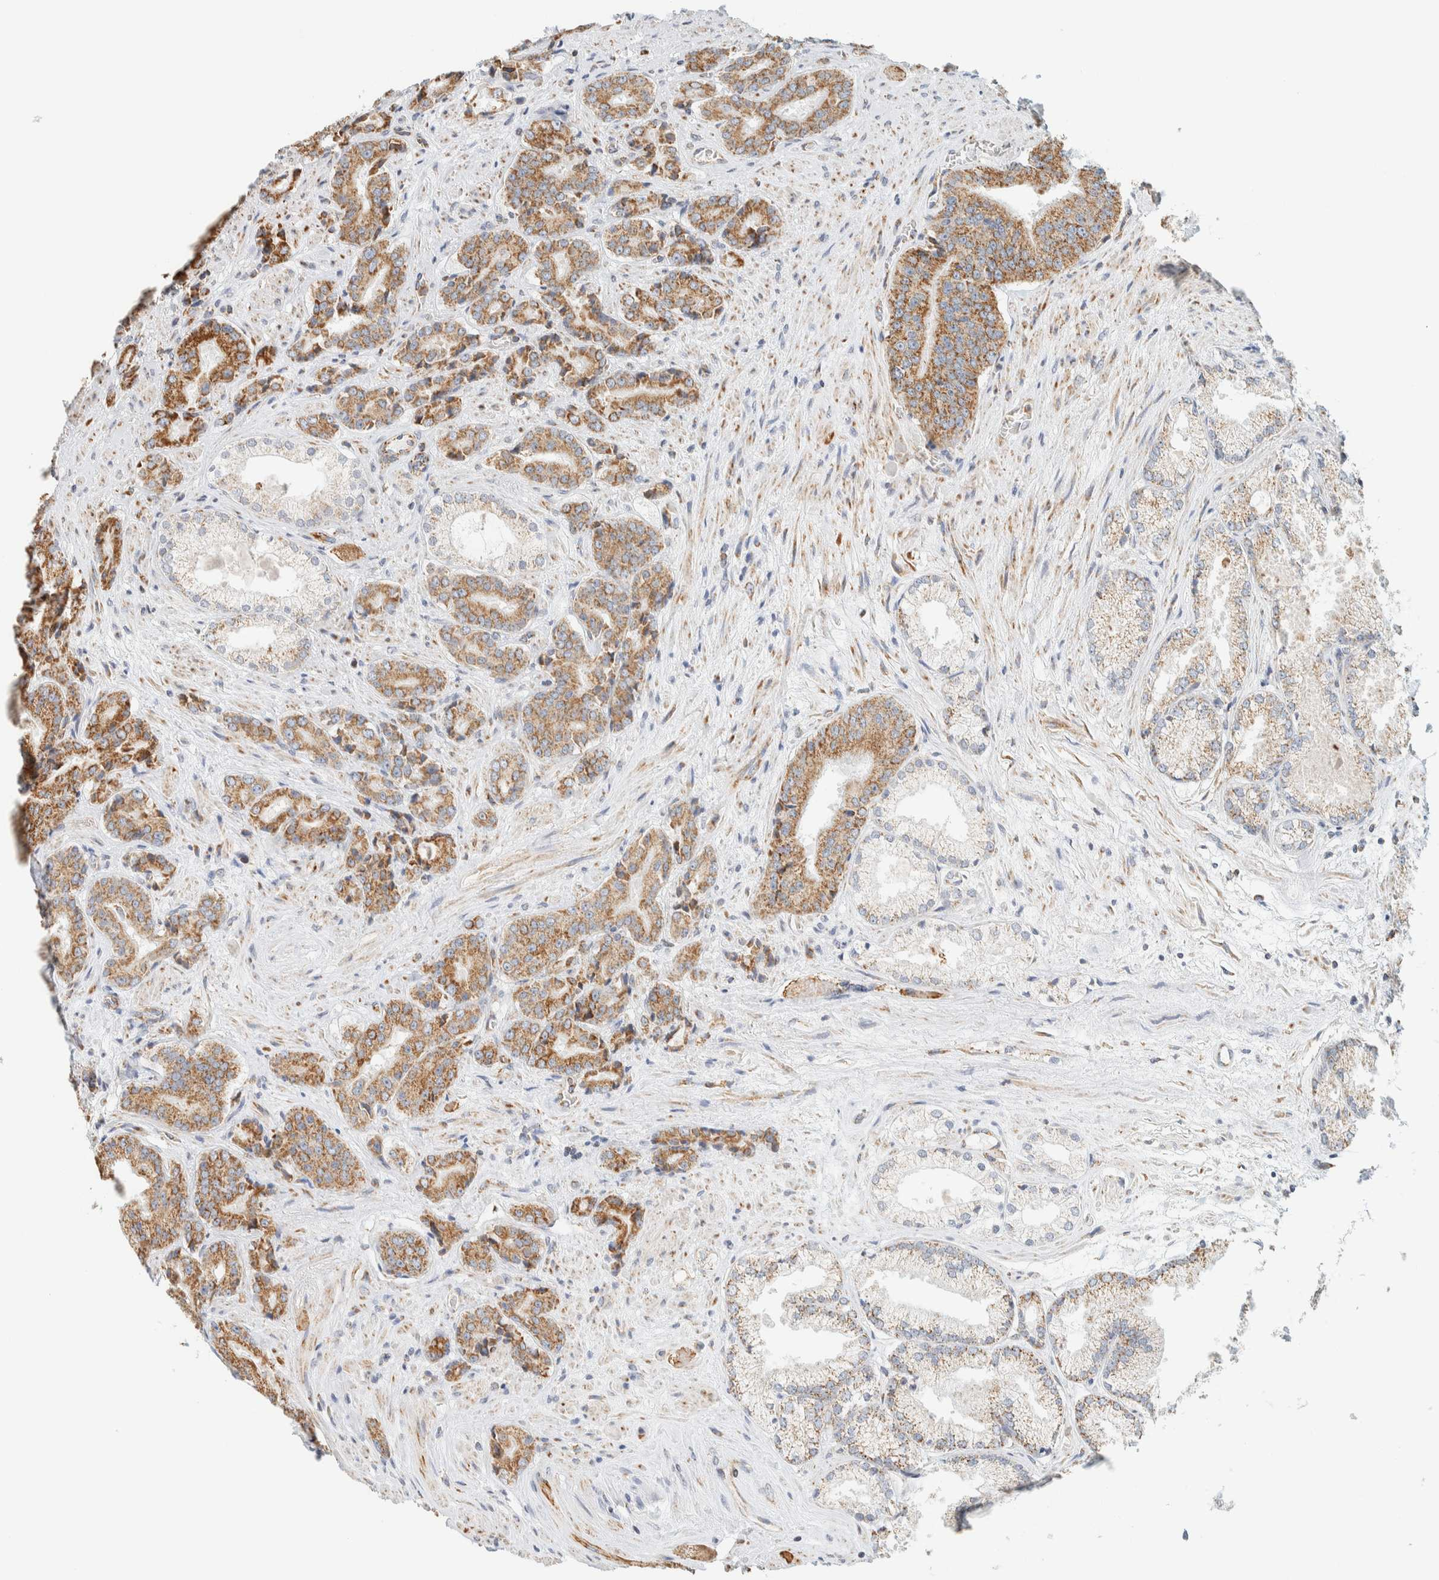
{"staining": {"intensity": "moderate", "quantity": ">75%", "location": "cytoplasmic/membranous"}, "tissue": "prostate cancer", "cell_type": "Tumor cells", "image_type": "cancer", "snomed": [{"axis": "morphology", "description": "Adenocarcinoma, High grade"}, {"axis": "topography", "description": "Prostate"}], "caption": "High-grade adenocarcinoma (prostate) stained with a protein marker shows moderate staining in tumor cells.", "gene": "KIFAP3", "patient": {"sex": "male", "age": 71}}